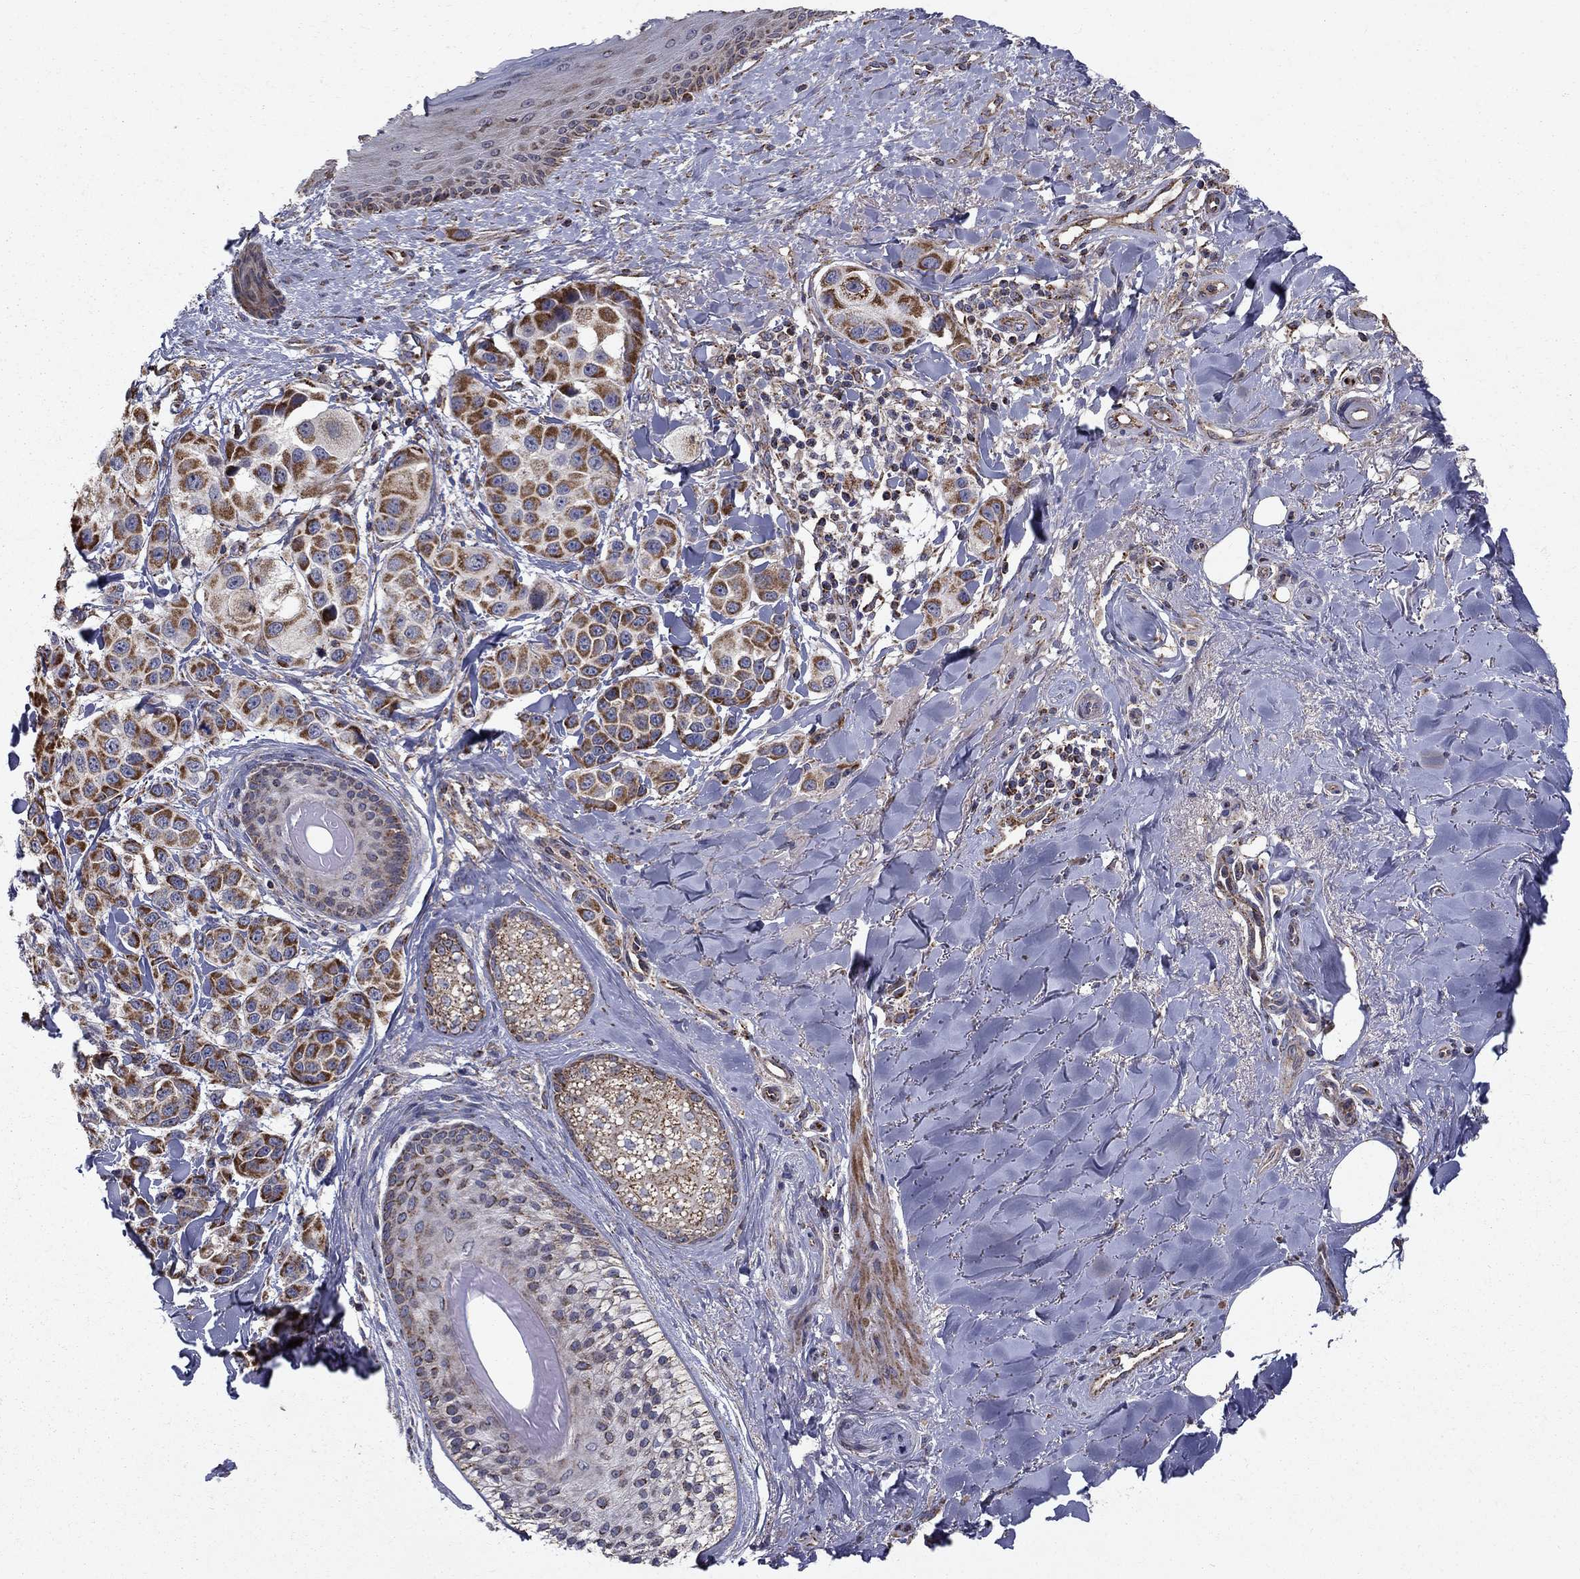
{"staining": {"intensity": "strong", "quantity": "25%-75%", "location": "cytoplasmic/membranous"}, "tissue": "melanoma", "cell_type": "Tumor cells", "image_type": "cancer", "snomed": [{"axis": "morphology", "description": "Malignant melanoma, NOS"}, {"axis": "topography", "description": "Skin"}], "caption": "Protein staining by immunohistochemistry (IHC) reveals strong cytoplasmic/membranous positivity in about 25%-75% of tumor cells in melanoma.", "gene": "NDUFS8", "patient": {"sex": "male", "age": 57}}